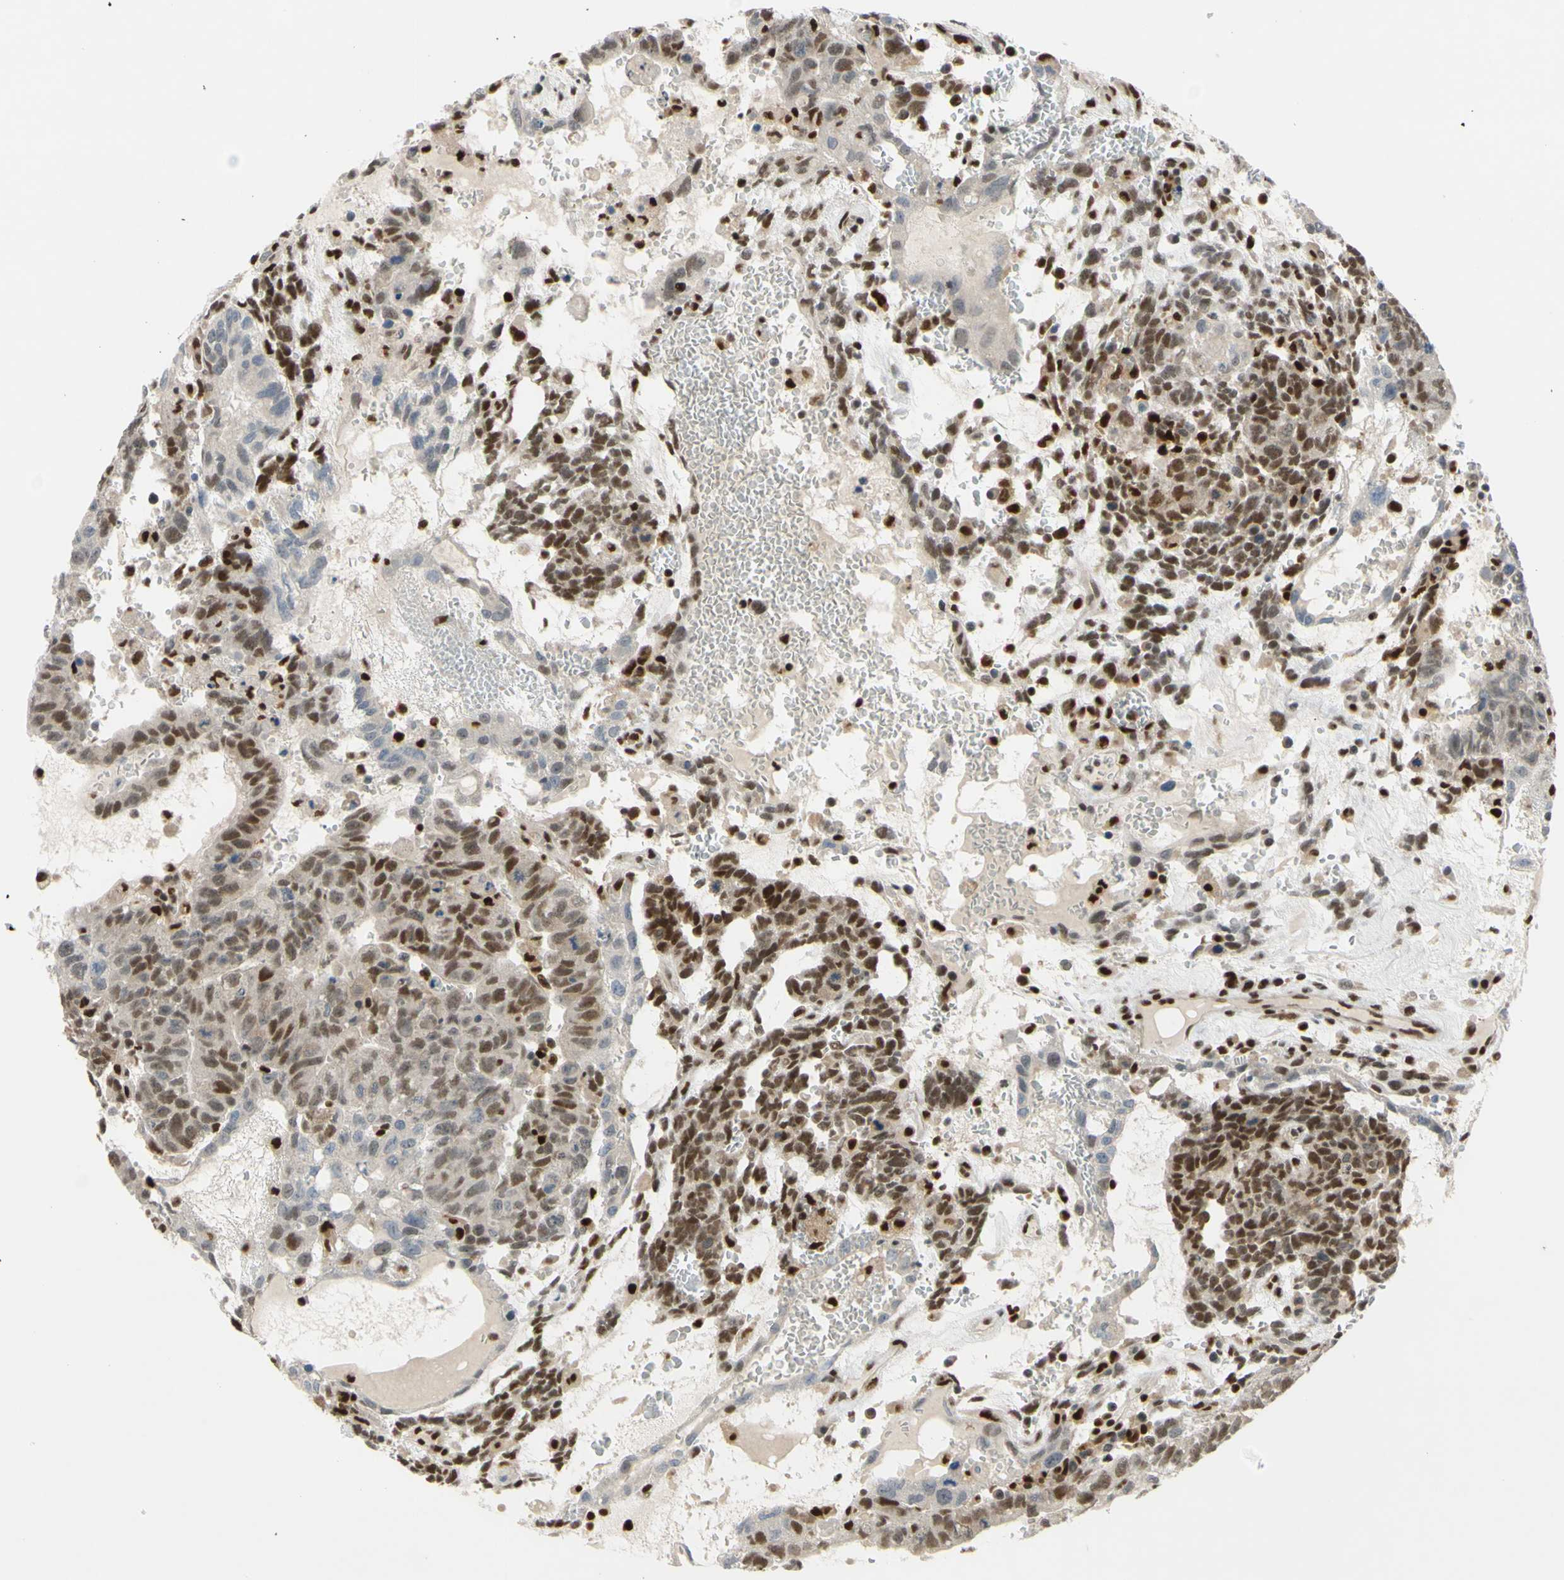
{"staining": {"intensity": "moderate", "quantity": ">75%", "location": "cytoplasmic/membranous,nuclear"}, "tissue": "testis cancer", "cell_type": "Tumor cells", "image_type": "cancer", "snomed": [{"axis": "morphology", "description": "Seminoma, NOS"}, {"axis": "morphology", "description": "Carcinoma, Embryonal, NOS"}, {"axis": "topography", "description": "Testis"}], "caption": "Immunohistochemical staining of embryonal carcinoma (testis) shows medium levels of moderate cytoplasmic/membranous and nuclear staining in about >75% of tumor cells.", "gene": "FKBP5", "patient": {"sex": "male", "age": 52}}